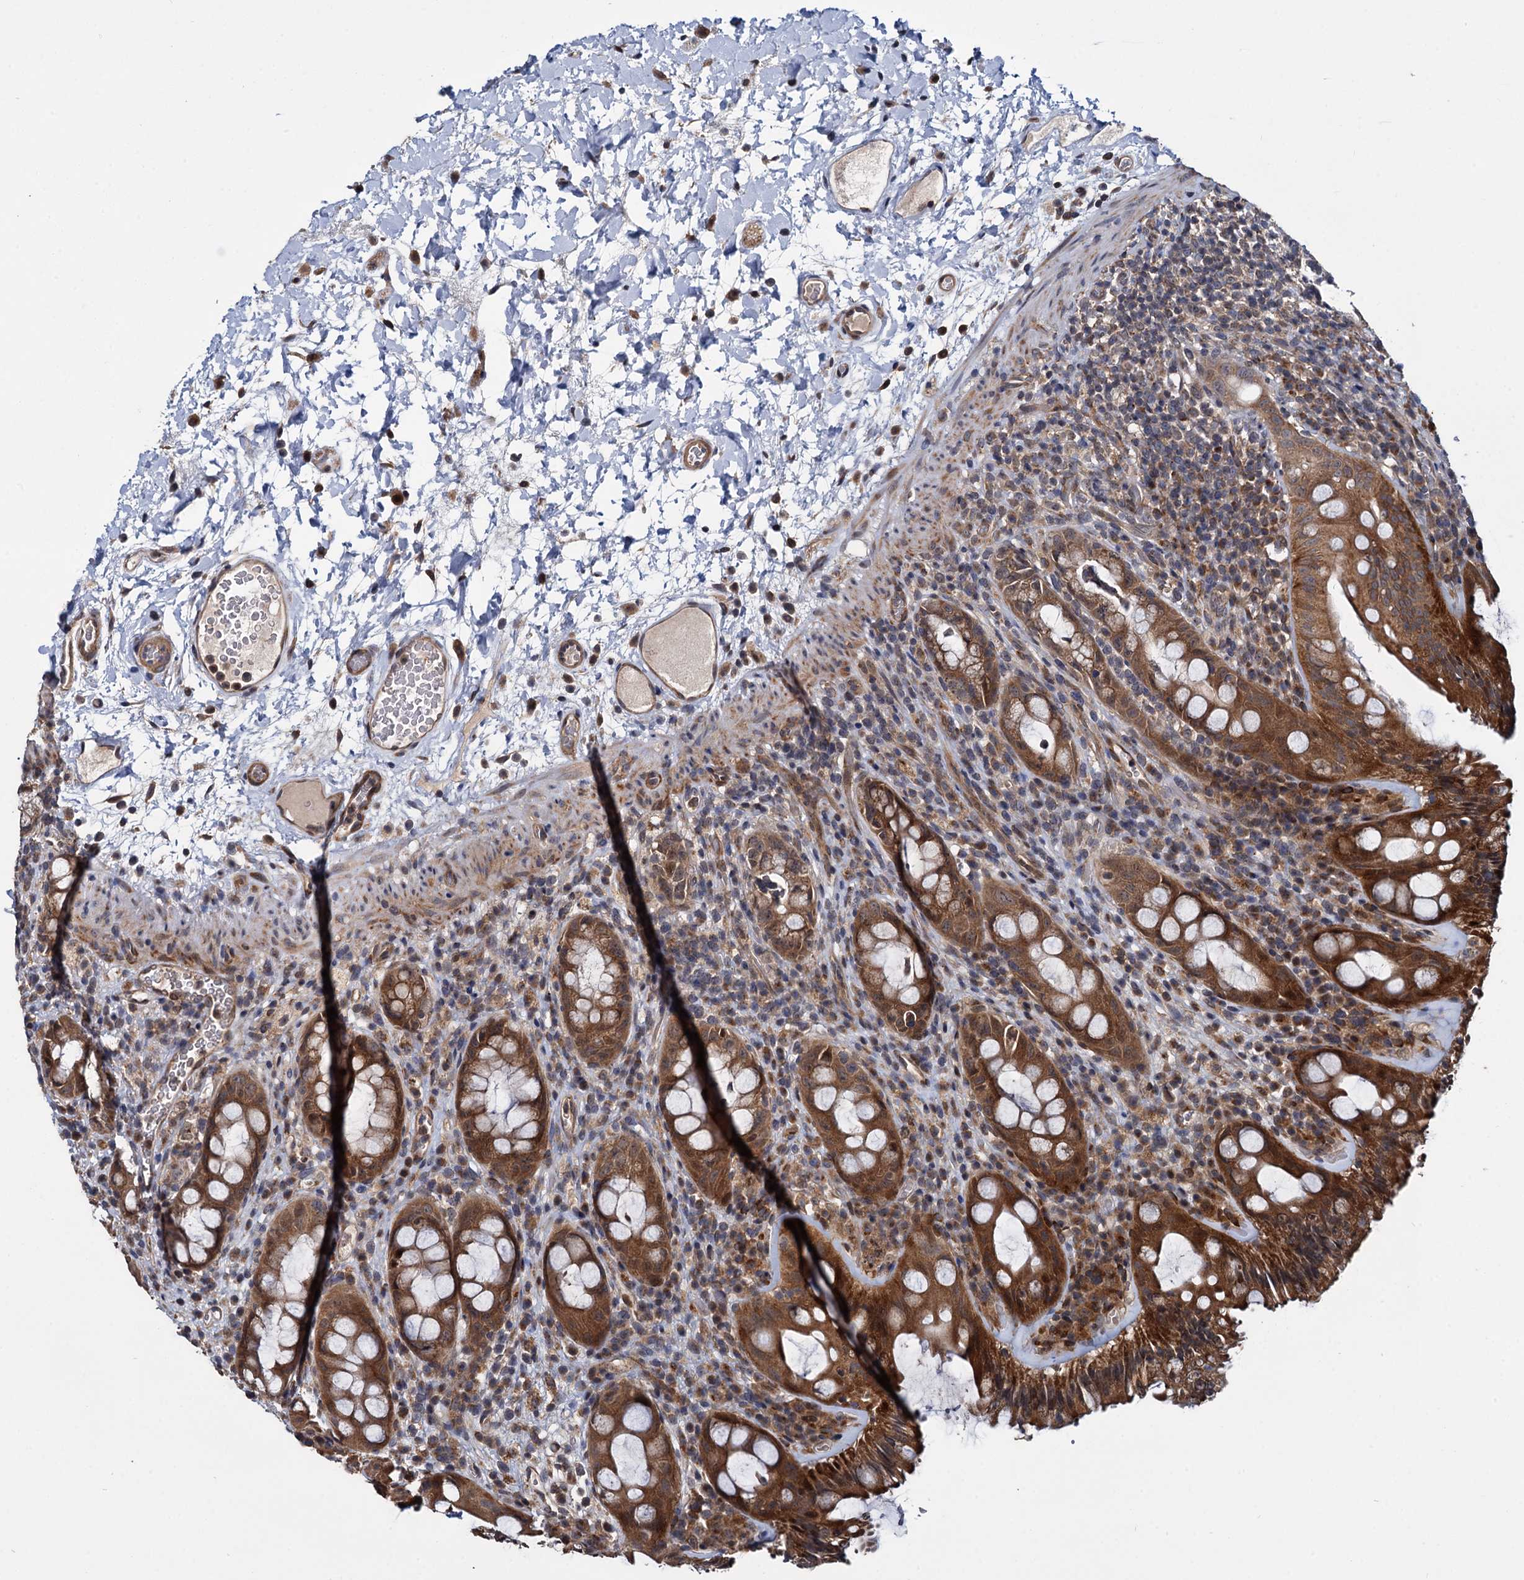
{"staining": {"intensity": "moderate", "quantity": ">75%", "location": "cytoplasmic/membranous"}, "tissue": "rectum", "cell_type": "Glandular cells", "image_type": "normal", "snomed": [{"axis": "morphology", "description": "Normal tissue, NOS"}, {"axis": "topography", "description": "Rectum"}], "caption": "The histopathology image shows a brown stain indicating the presence of a protein in the cytoplasmic/membranous of glandular cells in rectum. Immunohistochemistry stains the protein of interest in brown and the nuclei are stained blue.", "gene": "ARHGAP42", "patient": {"sex": "female", "age": 57}}